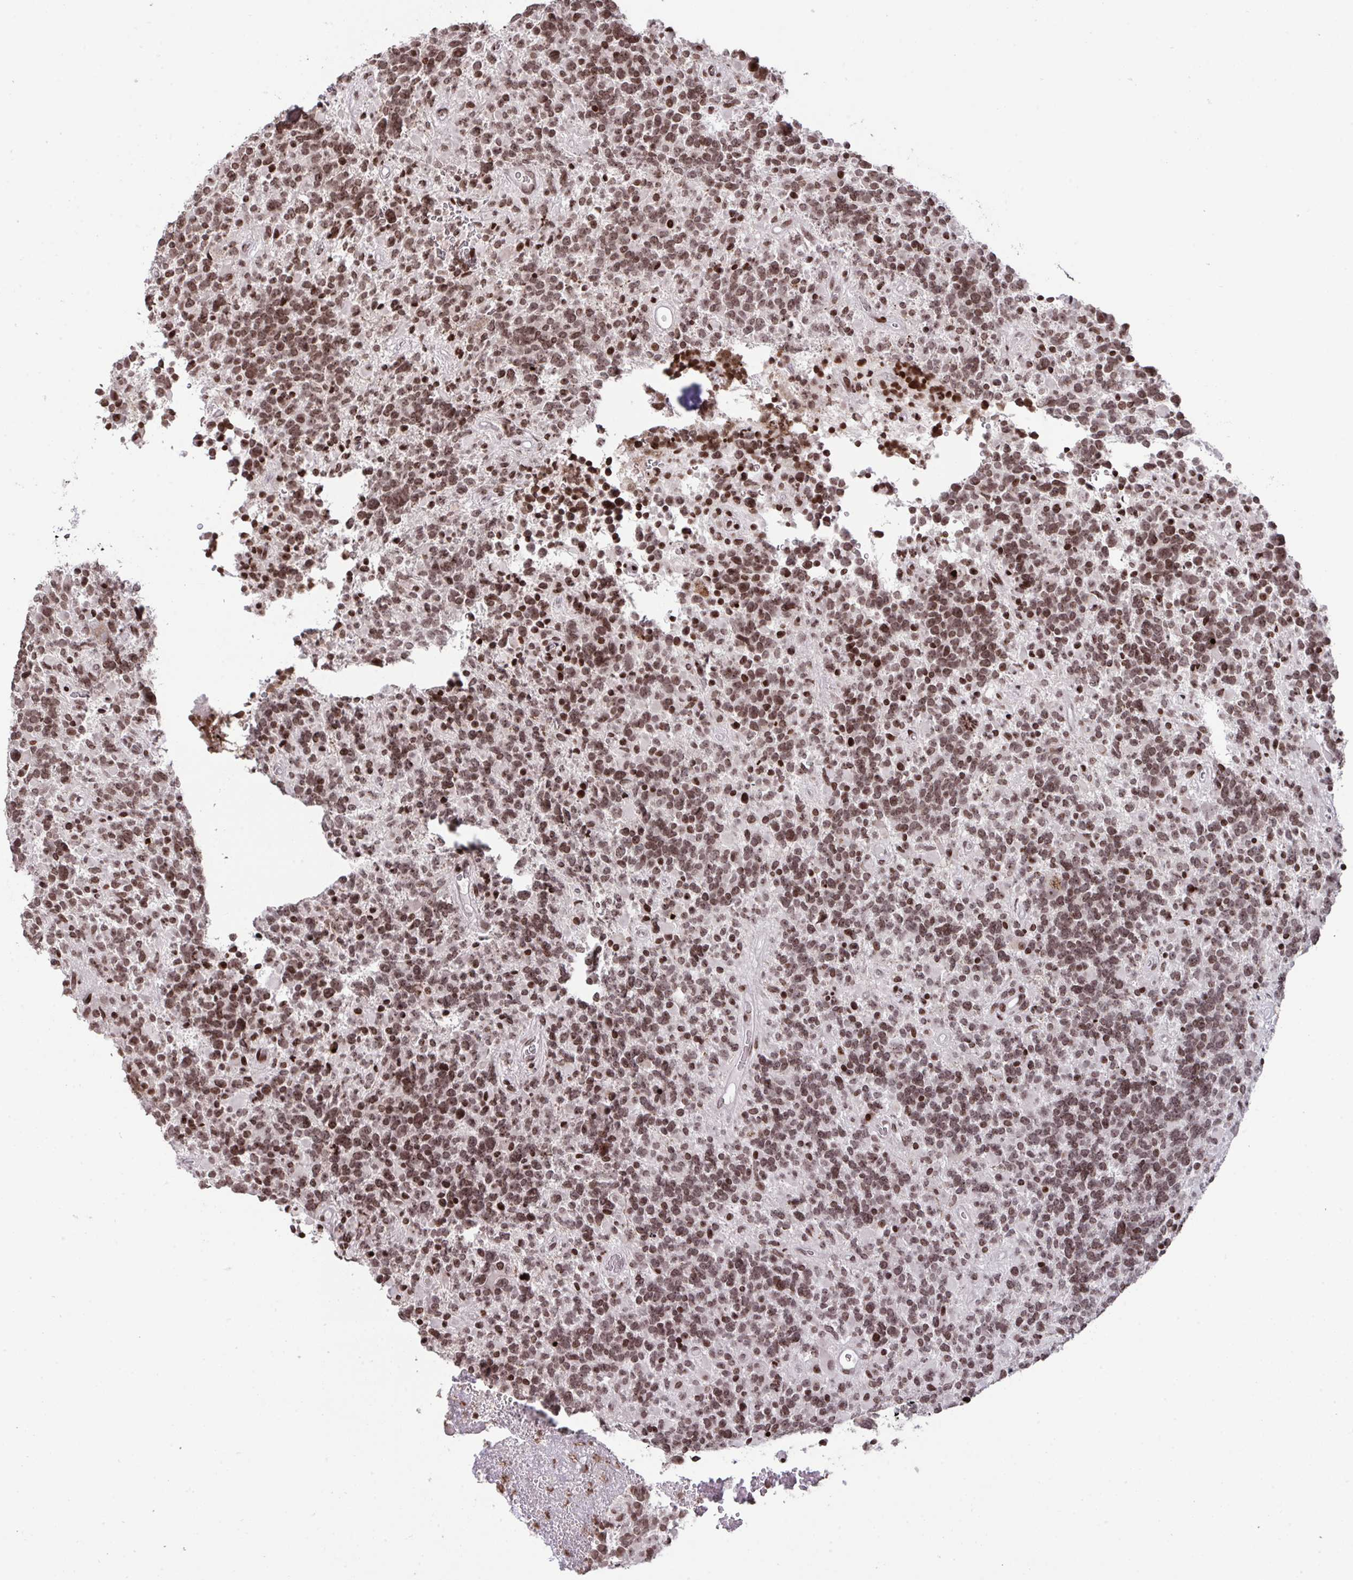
{"staining": {"intensity": "moderate", "quantity": ">75%", "location": "nuclear"}, "tissue": "glioma", "cell_type": "Tumor cells", "image_type": "cancer", "snomed": [{"axis": "morphology", "description": "Glioma, malignant, High grade"}, {"axis": "topography", "description": "Brain"}], "caption": "An immunohistochemistry (IHC) micrograph of tumor tissue is shown. Protein staining in brown labels moderate nuclear positivity in malignant glioma (high-grade) within tumor cells.", "gene": "NIP7", "patient": {"sex": "female", "age": 40}}